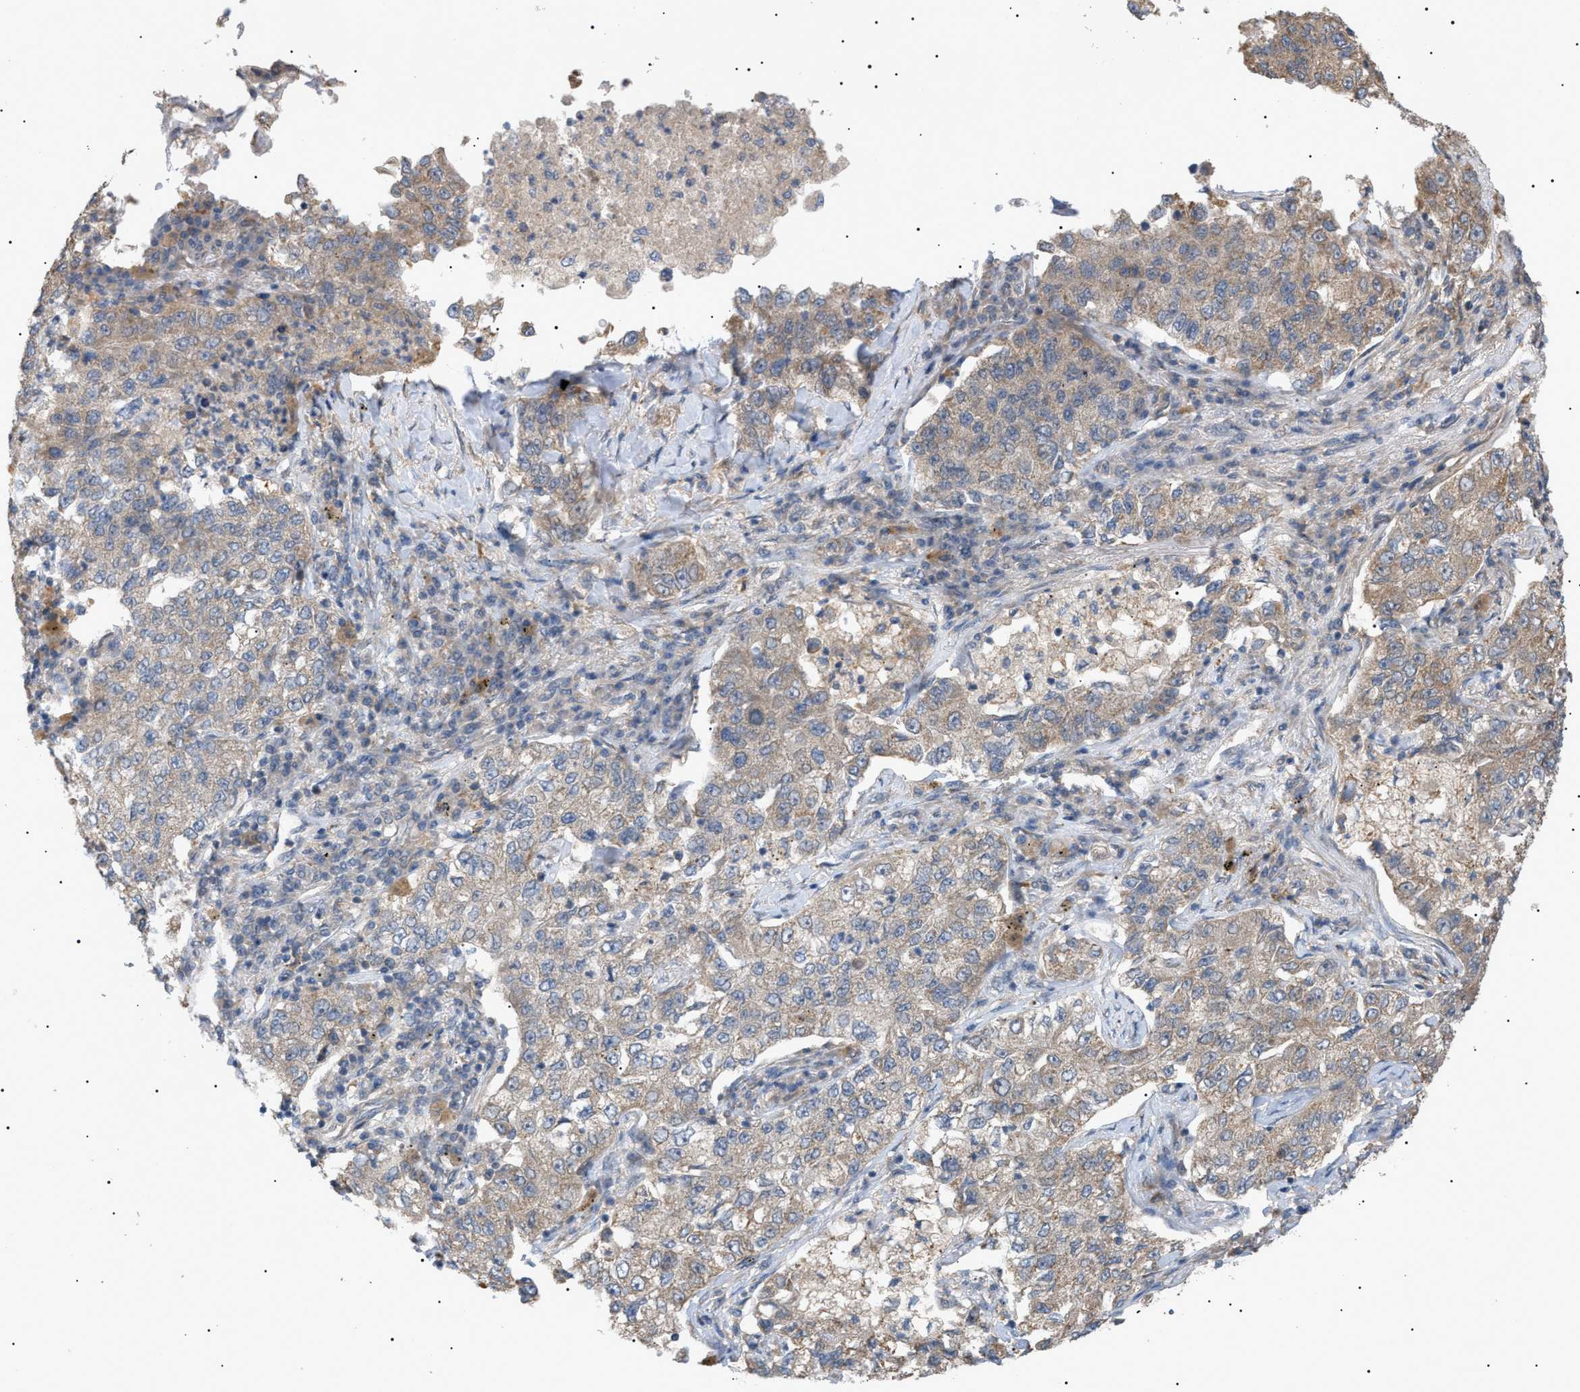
{"staining": {"intensity": "weak", "quantity": ">75%", "location": "cytoplasmic/membranous"}, "tissue": "lung cancer", "cell_type": "Tumor cells", "image_type": "cancer", "snomed": [{"axis": "morphology", "description": "Adenocarcinoma, NOS"}, {"axis": "topography", "description": "Lung"}], "caption": "This is an image of IHC staining of lung cancer (adenocarcinoma), which shows weak positivity in the cytoplasmic/membranous of tumor cells.", "gene": "IRS2", "patient": {"sex": "male", "age": 49}}